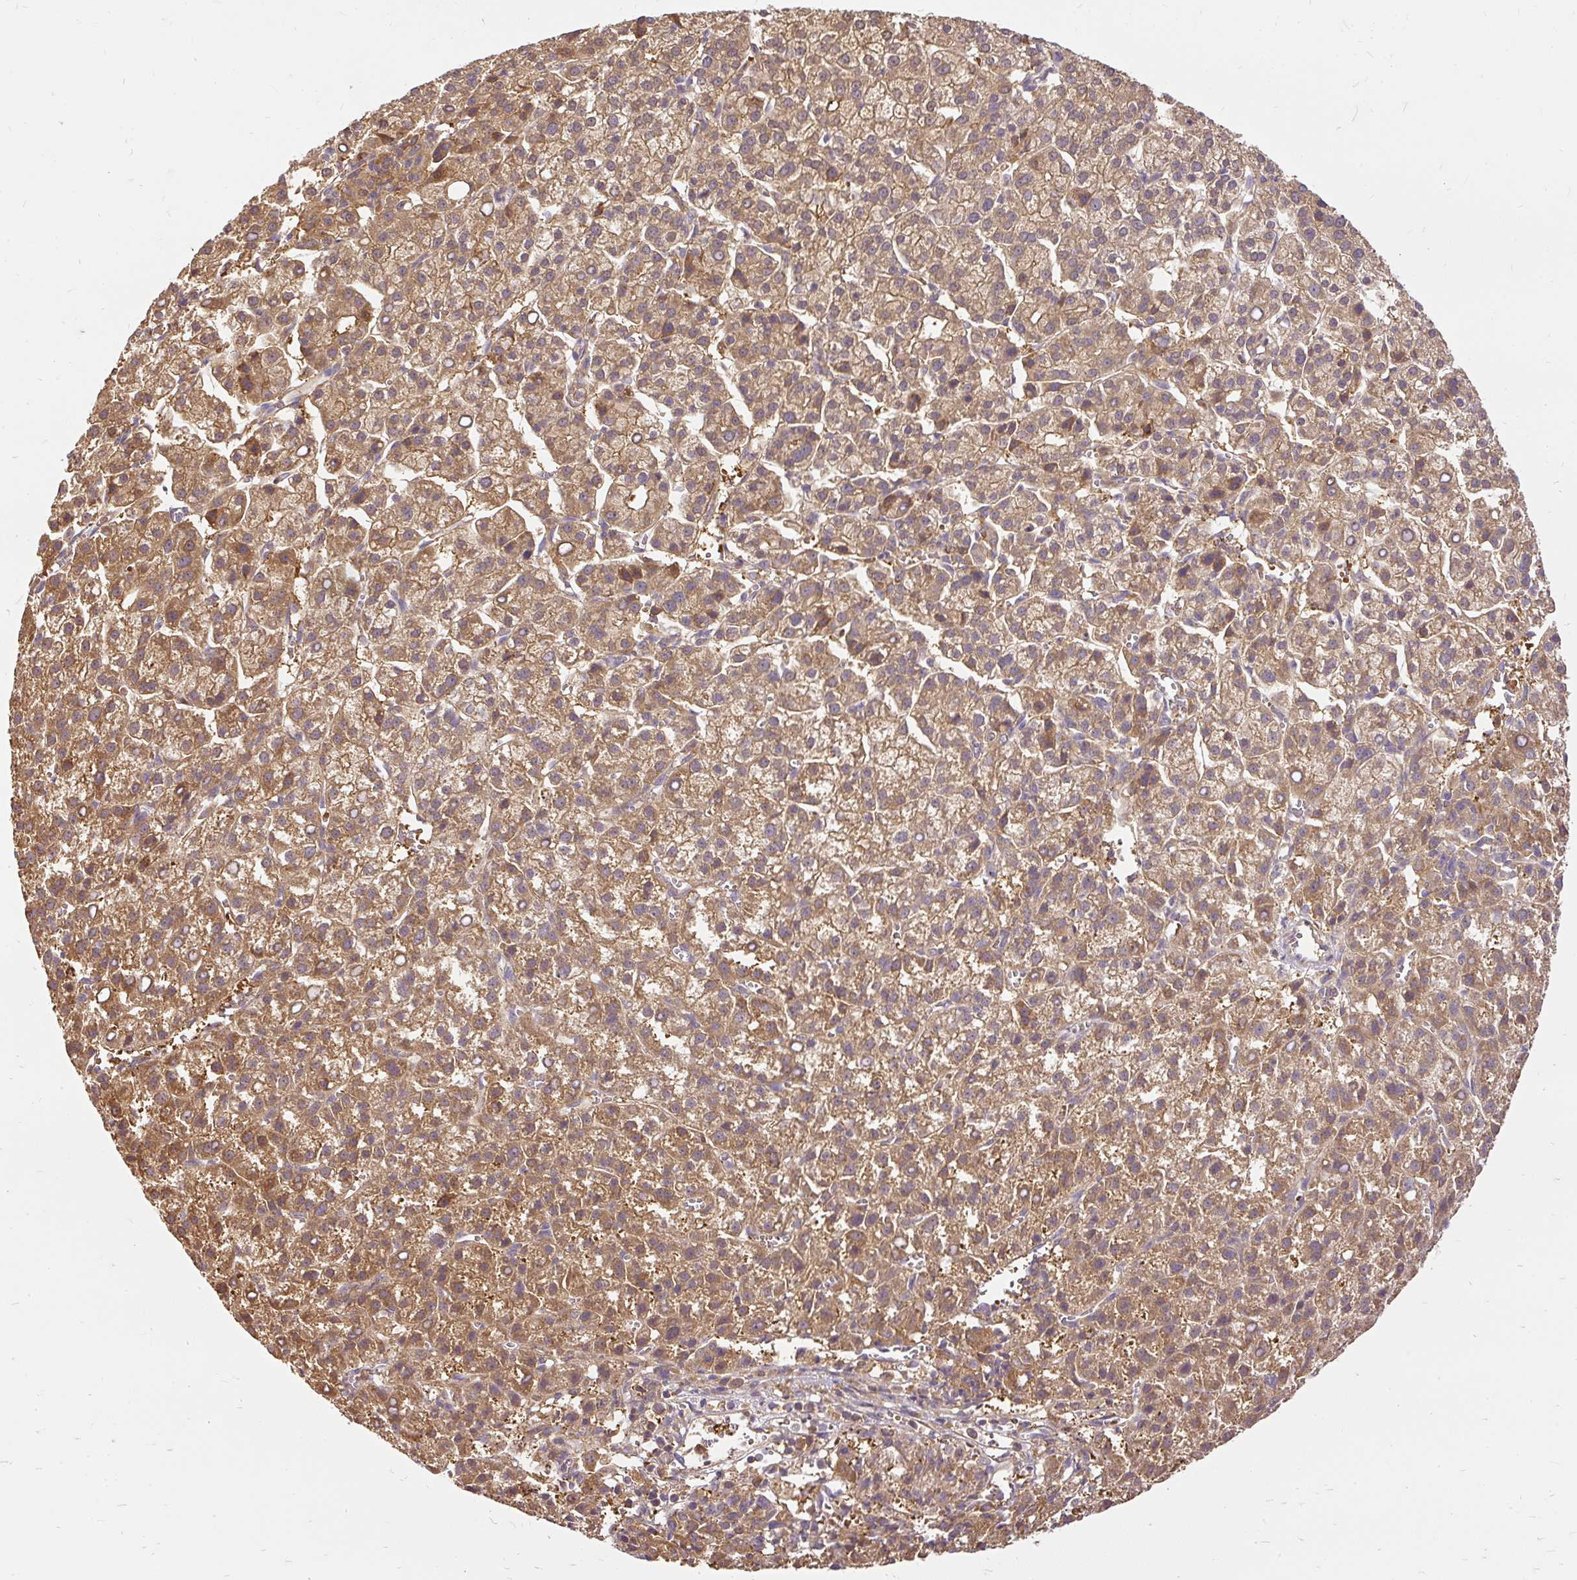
{"staining": {"intensity": "moderate", "quantity": ">75%", "location": "cytoplasmic/membranous"}, "tissue": "liver cancer", "cell_type": "Tumor cells", "image_type": "cancer", "snomed": [{"axis": "morphology", "description": "Carcinoma, Hepatocellular, NOS"}, {"axis": "topography", "description": "Liver"}], "caption": "An image showing moderate cytoplasmic/membranous expression in about >75% of tumor cells in liver hepatocellular carcinoma, as visualized by brown immunohistochemical staining.", "gene": "AP5S1", "patient": {"sex": "female", "age": 58}}